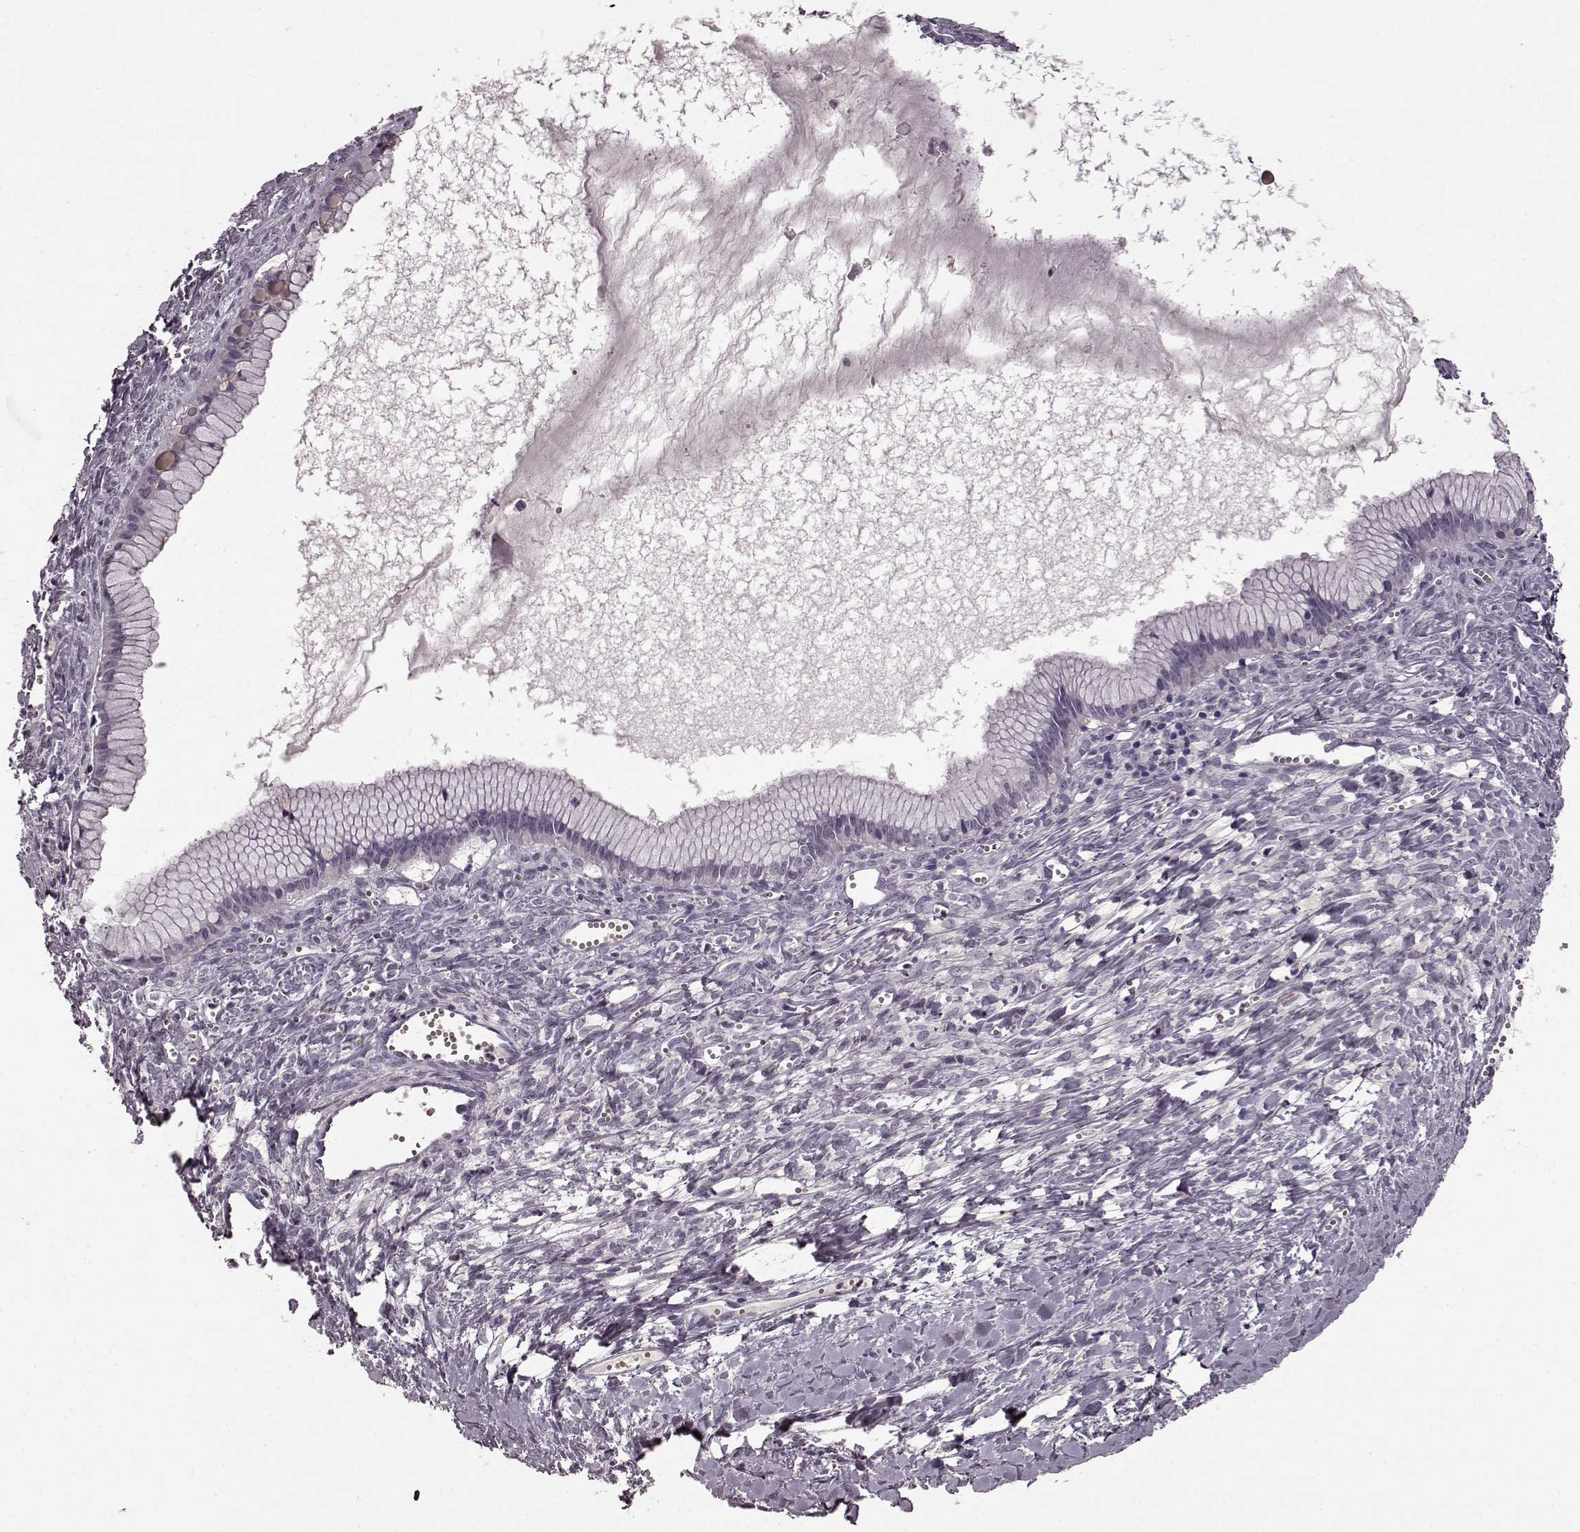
{"staining": {"intensity": "negative", "quantity": "none", "location": "none"}, "tissue": "ovarian cancer", "cell_type": "Tumor cells", "image_type": "cancer", "snomed": [{"axis": "morphology", "description": "Cystadenocarcinoma, mucinous, NOS"}, {"axis": "topography", "description": "Ovary"}], "caption": "High magnification brightfield microscopy of ovarian cancer stained with DAB (brown) and counterstained with hematoxylin (blue): tumor cells show no significant expression. (Immunohistochemistry, brightfield microscopy, high magnification).", "gene": "CNGA3", "patient": {"sex": "female", "age": 41}}